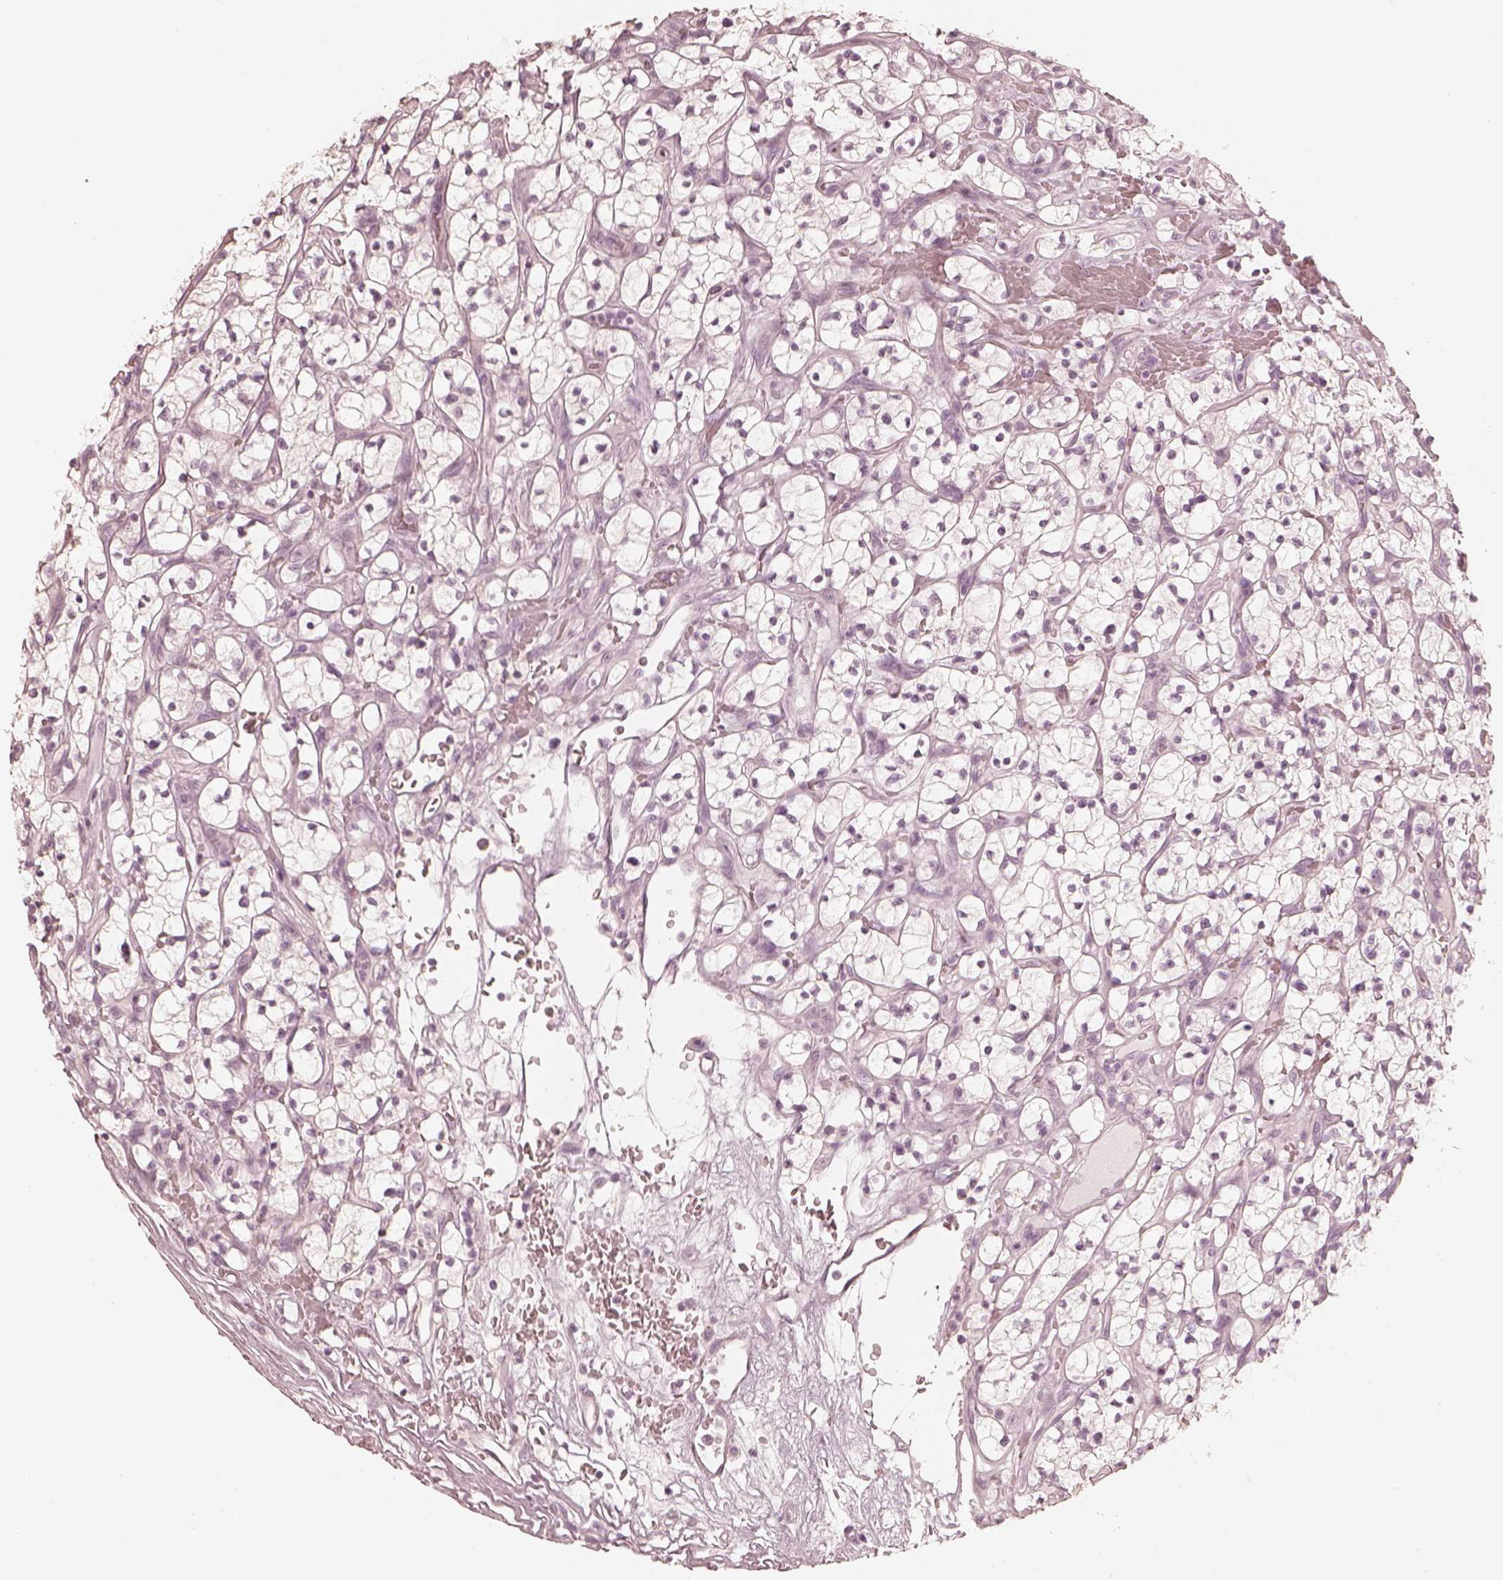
{"staining": {"intensity": "negative", "quantity": "none", "location": "none"}, "tissue": "renal cancer", "cell_type": "Tumor cells", "image_type": "cancer", "snomed": [{"axis": "morphology", "description": "Adenocarcinoma, NOS"}, {"axis": "topography", "description": "Kidney"}], "caption": "High power microscopy photomicrograph of an immunohistochemistry (IHC) photomicrograph of renal cancer (adenocarcinoma), revealing no significant staining in tumor cells. (DAB immunohistochemistry (IHC), high magnification).", "gene": "CALR3", "patient": {"sex": "female", "age": 64}}